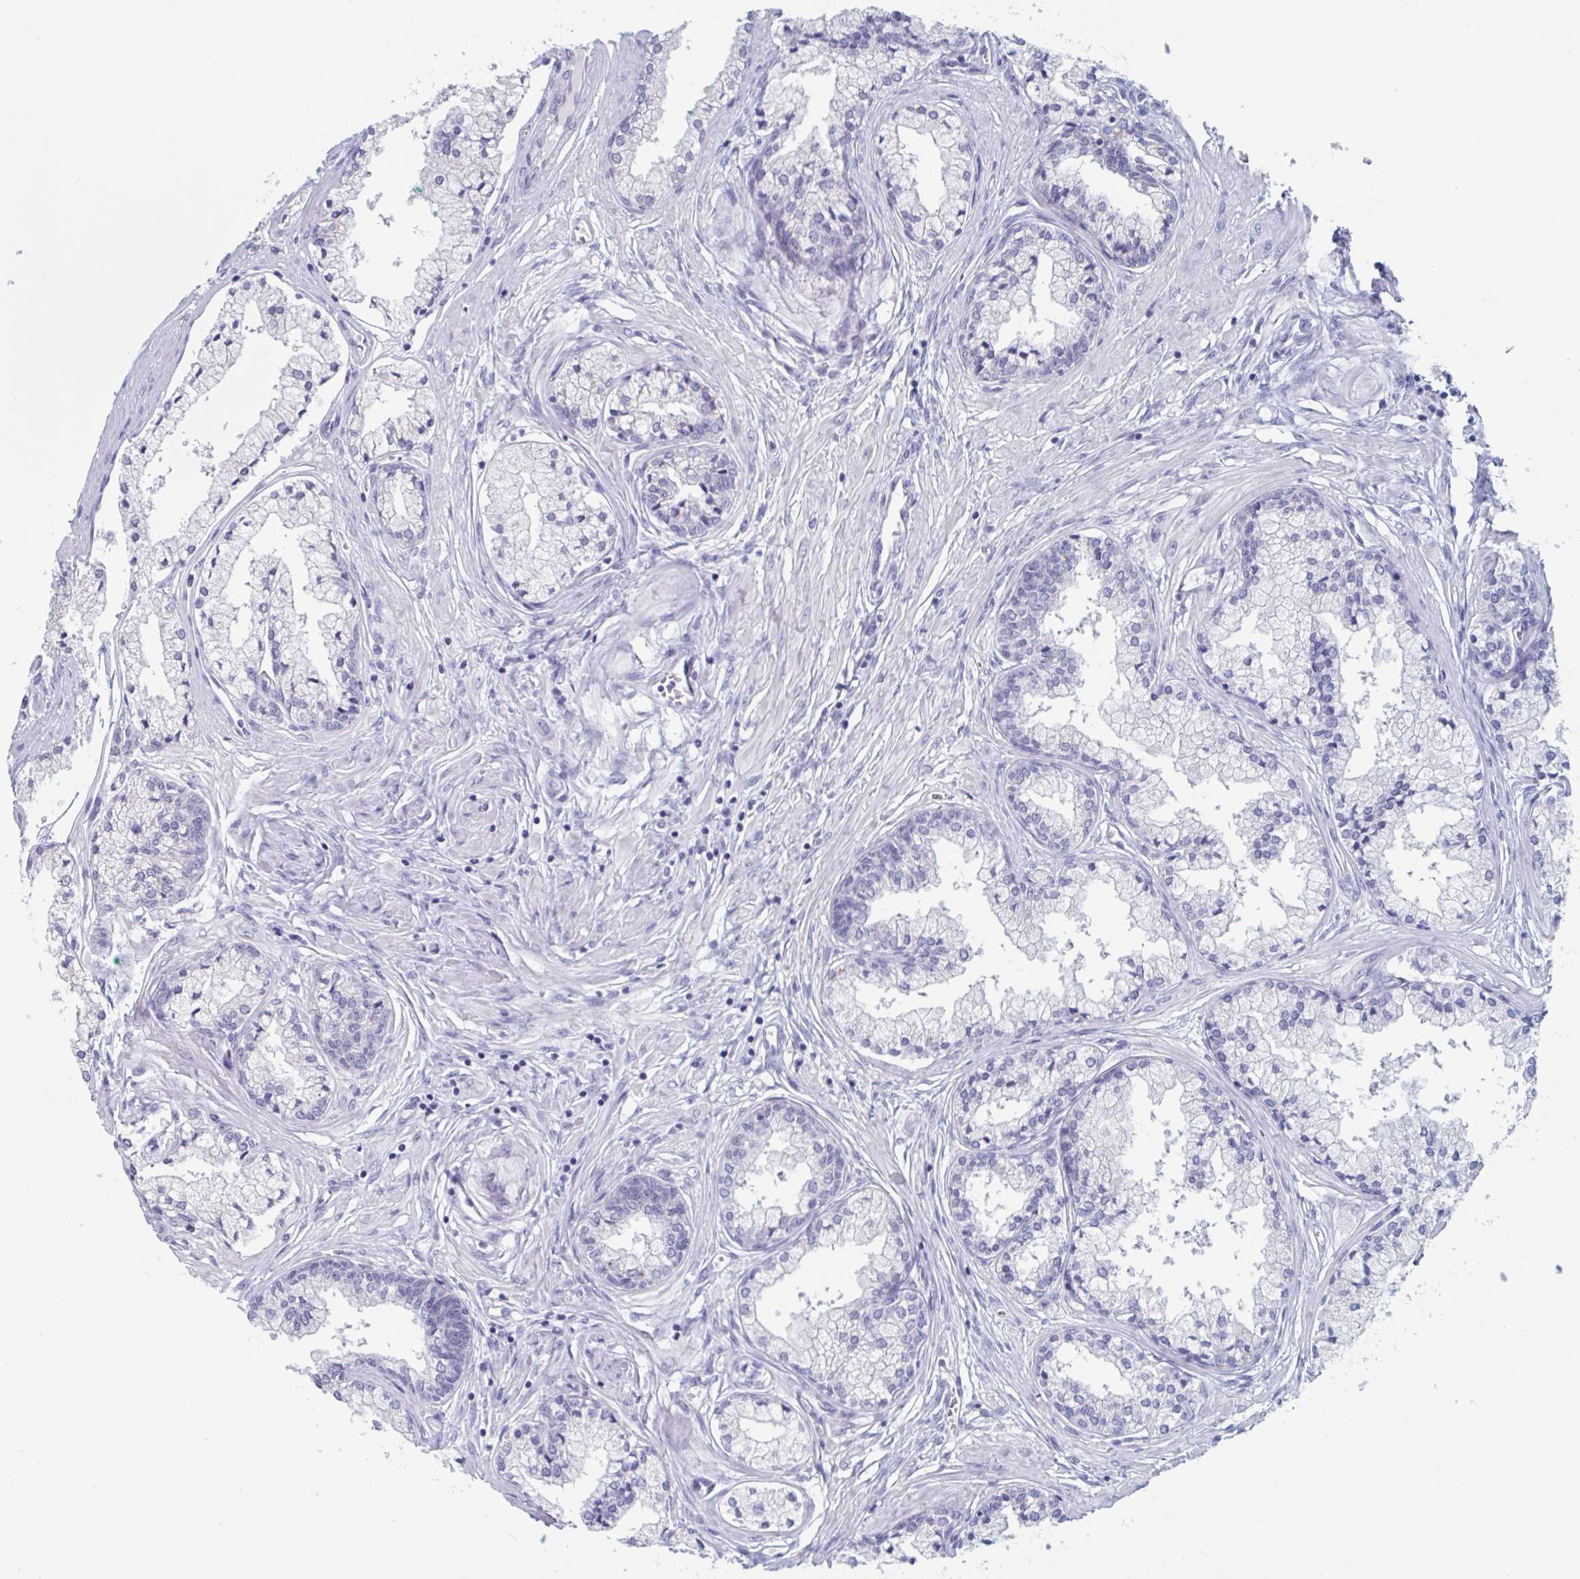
{"staining": {"intensity": "negative", "quantity": "none", "location": "none"}, "tissue": "prostate cancer", "cell_type": "Tumor cells", "image_type": "cancer", "snomed": [{"axis": "morphology", "description": "Adenocarcinoma, High grade"}, {"axis": "topography", "description": "Prostate"}], "caption": "Tumor cells show no significant protein expression in adenocarcinoma (high-grade) (prostate).", "gene": "NDUFC2", "patient": {"sex": "male", "age": 66}}